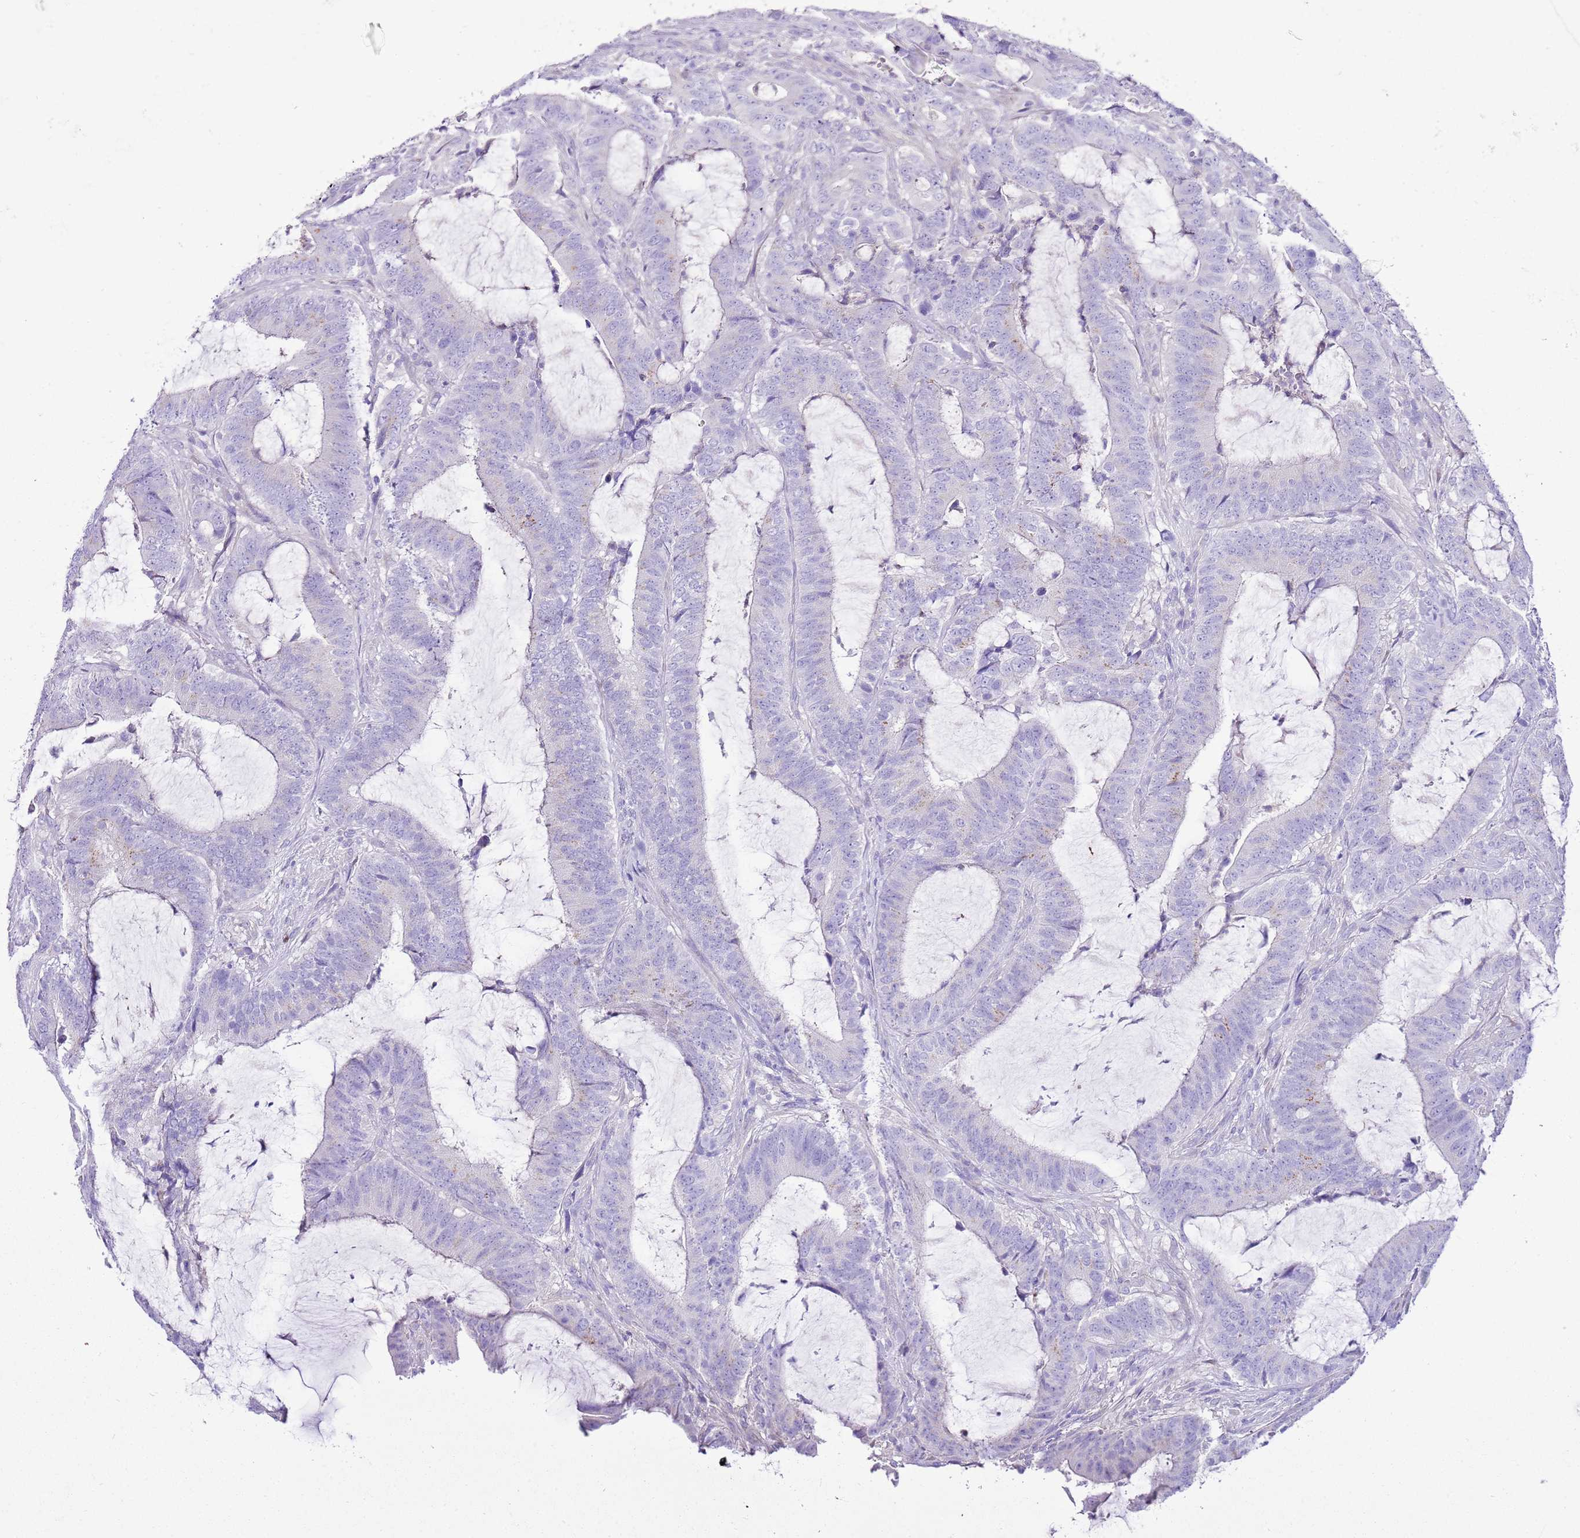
{"staining": {"intensity": "negative", "quantity": "none", "location": "none"}, "tissue": "colorectal cancer", "cell_type": "Tumor cells", "image_type": "cancer", "snomed": [{"axis": "morphology", "description": "Adenocarcinoma, NOS"}, {"axis": "topography", "description": "Colon"}], "caption": "Tumor cells are negative for protein expression in human colorectal cancer (adenocarcinoma).", "gene": "BHLHA15", "patient": {"sex": "female", "age": 43}}